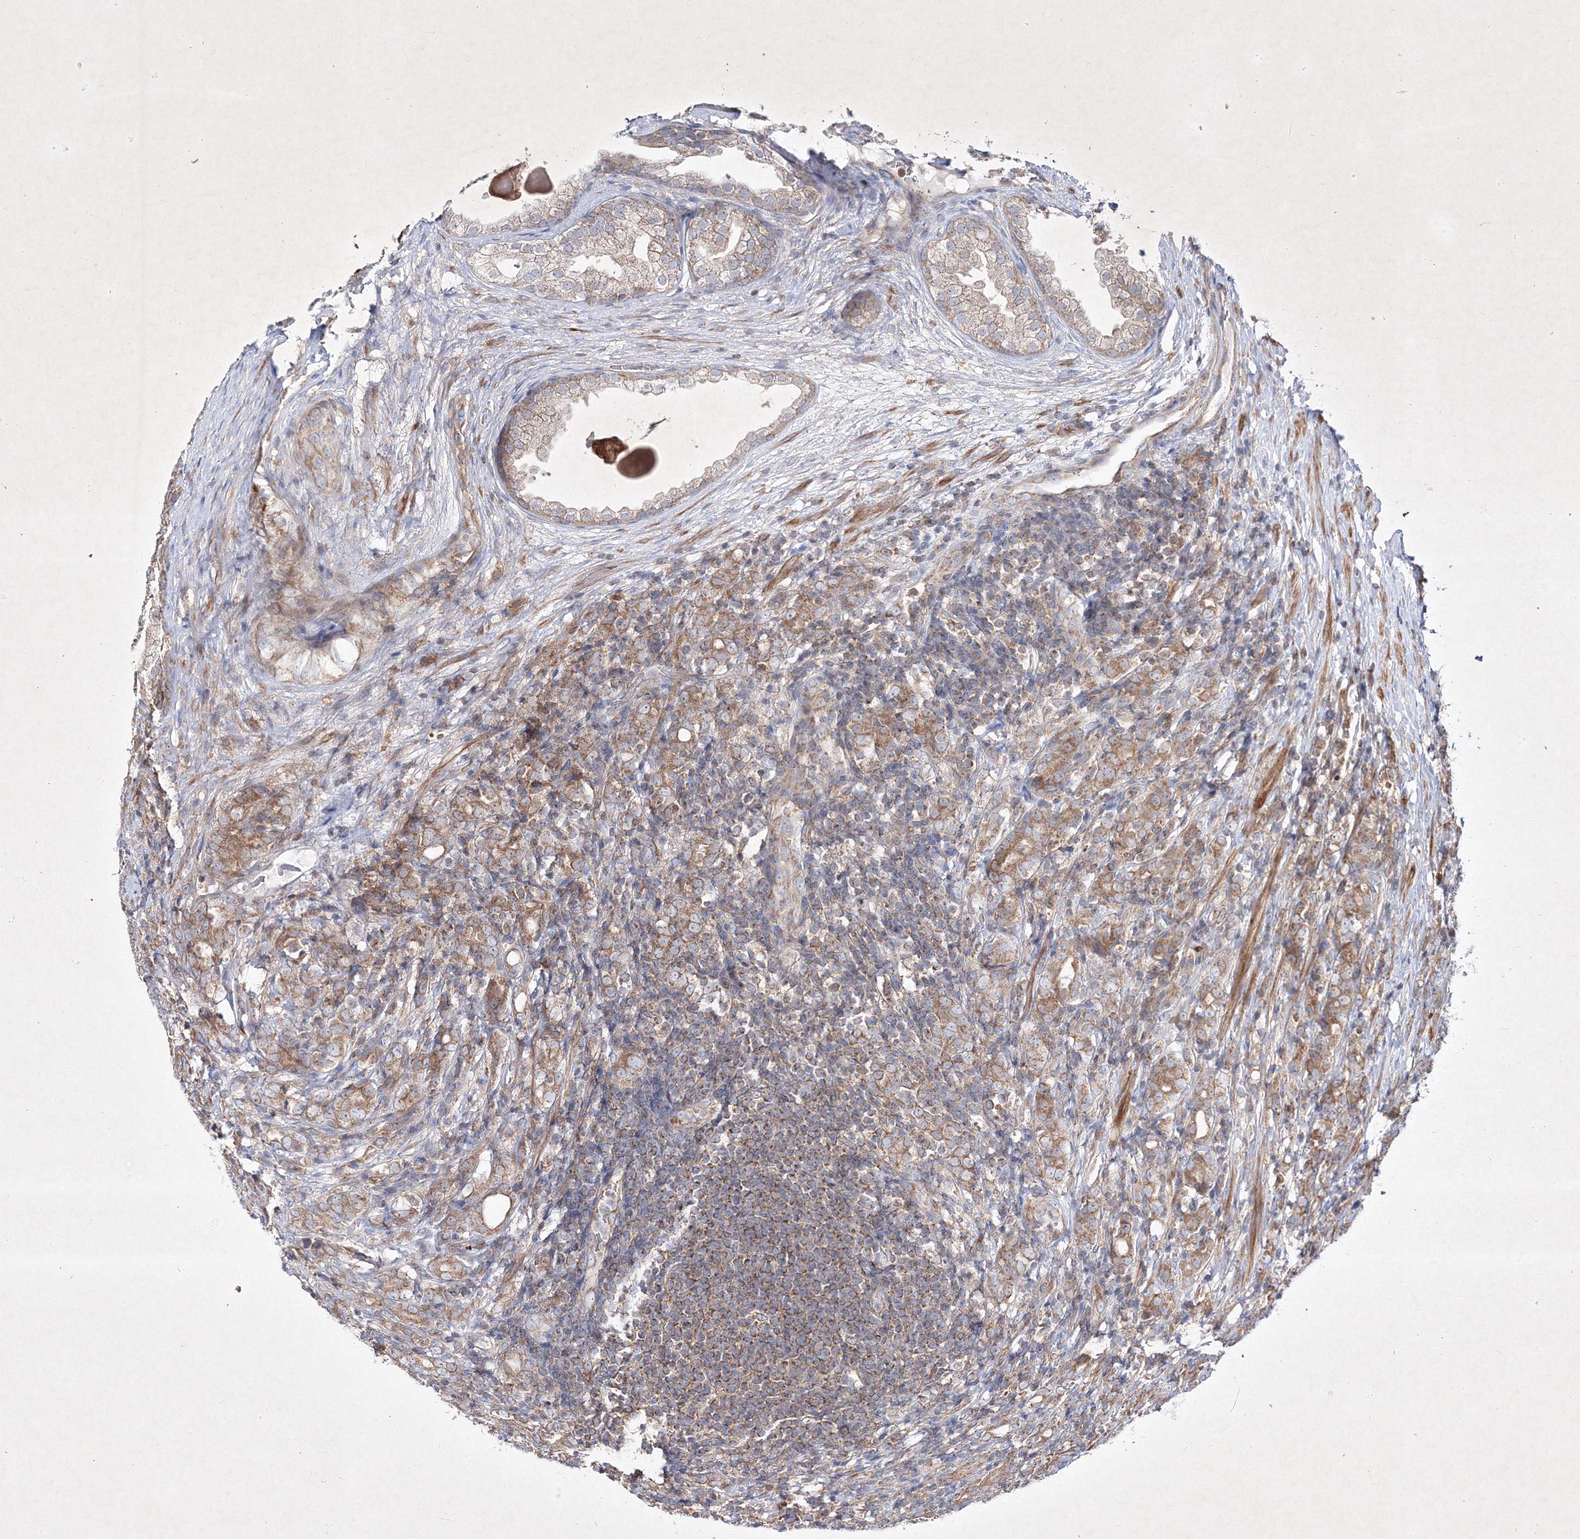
{"staining": {"intensity": "moderate", "quantity": ">75%", "location": "cytoplasmic/membranous"}, "tissue": "prostate cancer", "cell_type": "Tumor cells", "image_type": "cancer", "snomed": [{"axis": "morphology", "description": "Adenocarcinoma, High grade"}, {"axis": "topography", "description": "Prostate"}], "caption": "Moderate cytoplasmic/membranous positivity for a protein is present in approximately >75% of tumor cells of prostate adenocarcinoma (high-grade) using immunohistochemistry (IHC).", "gene": "OPA1", "patient": {"sex": "male", "age": 62}}